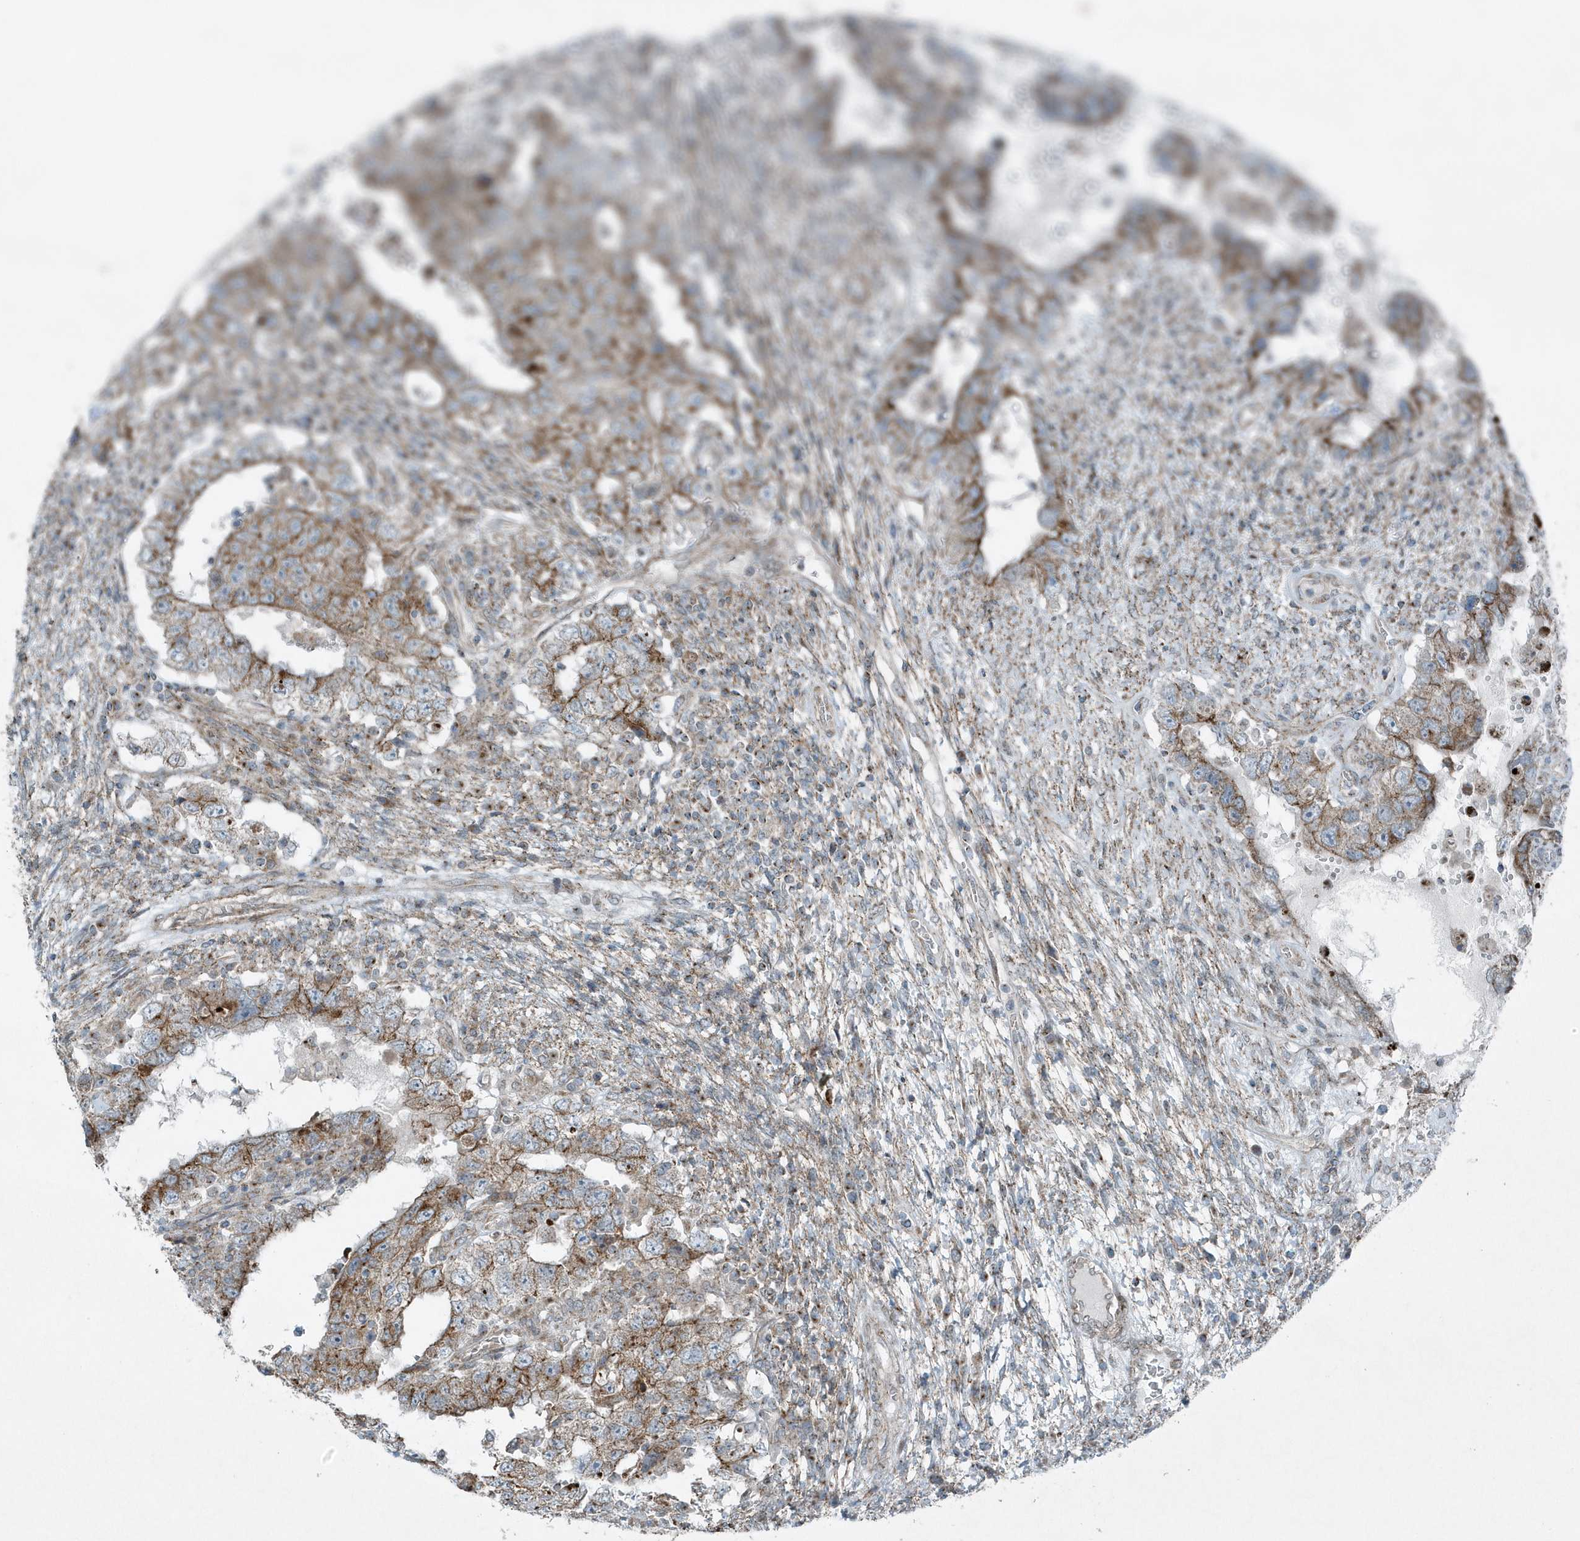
{"staining": {"intensity": "moderate", "quantity": "25%-75%", "location": "cytoplasmic/membranous"}, "tissue": "testis cancer", "cell_type": "Tumor cells", "image_type": "cancer", "snomed": [{"axis": "morphology", "description": "Carcinoma, Embryonal, NOS"}, {"axis": "topography", "description": "Testis"}], "caption": "Testis cancer stained for a protein (brown) exhibits moderate cytoplasmic/membranous positive expression in about 25%-75% of tumor cells.", "gene": "GCC2", "patient": {"sex": "male", "age": 26}}